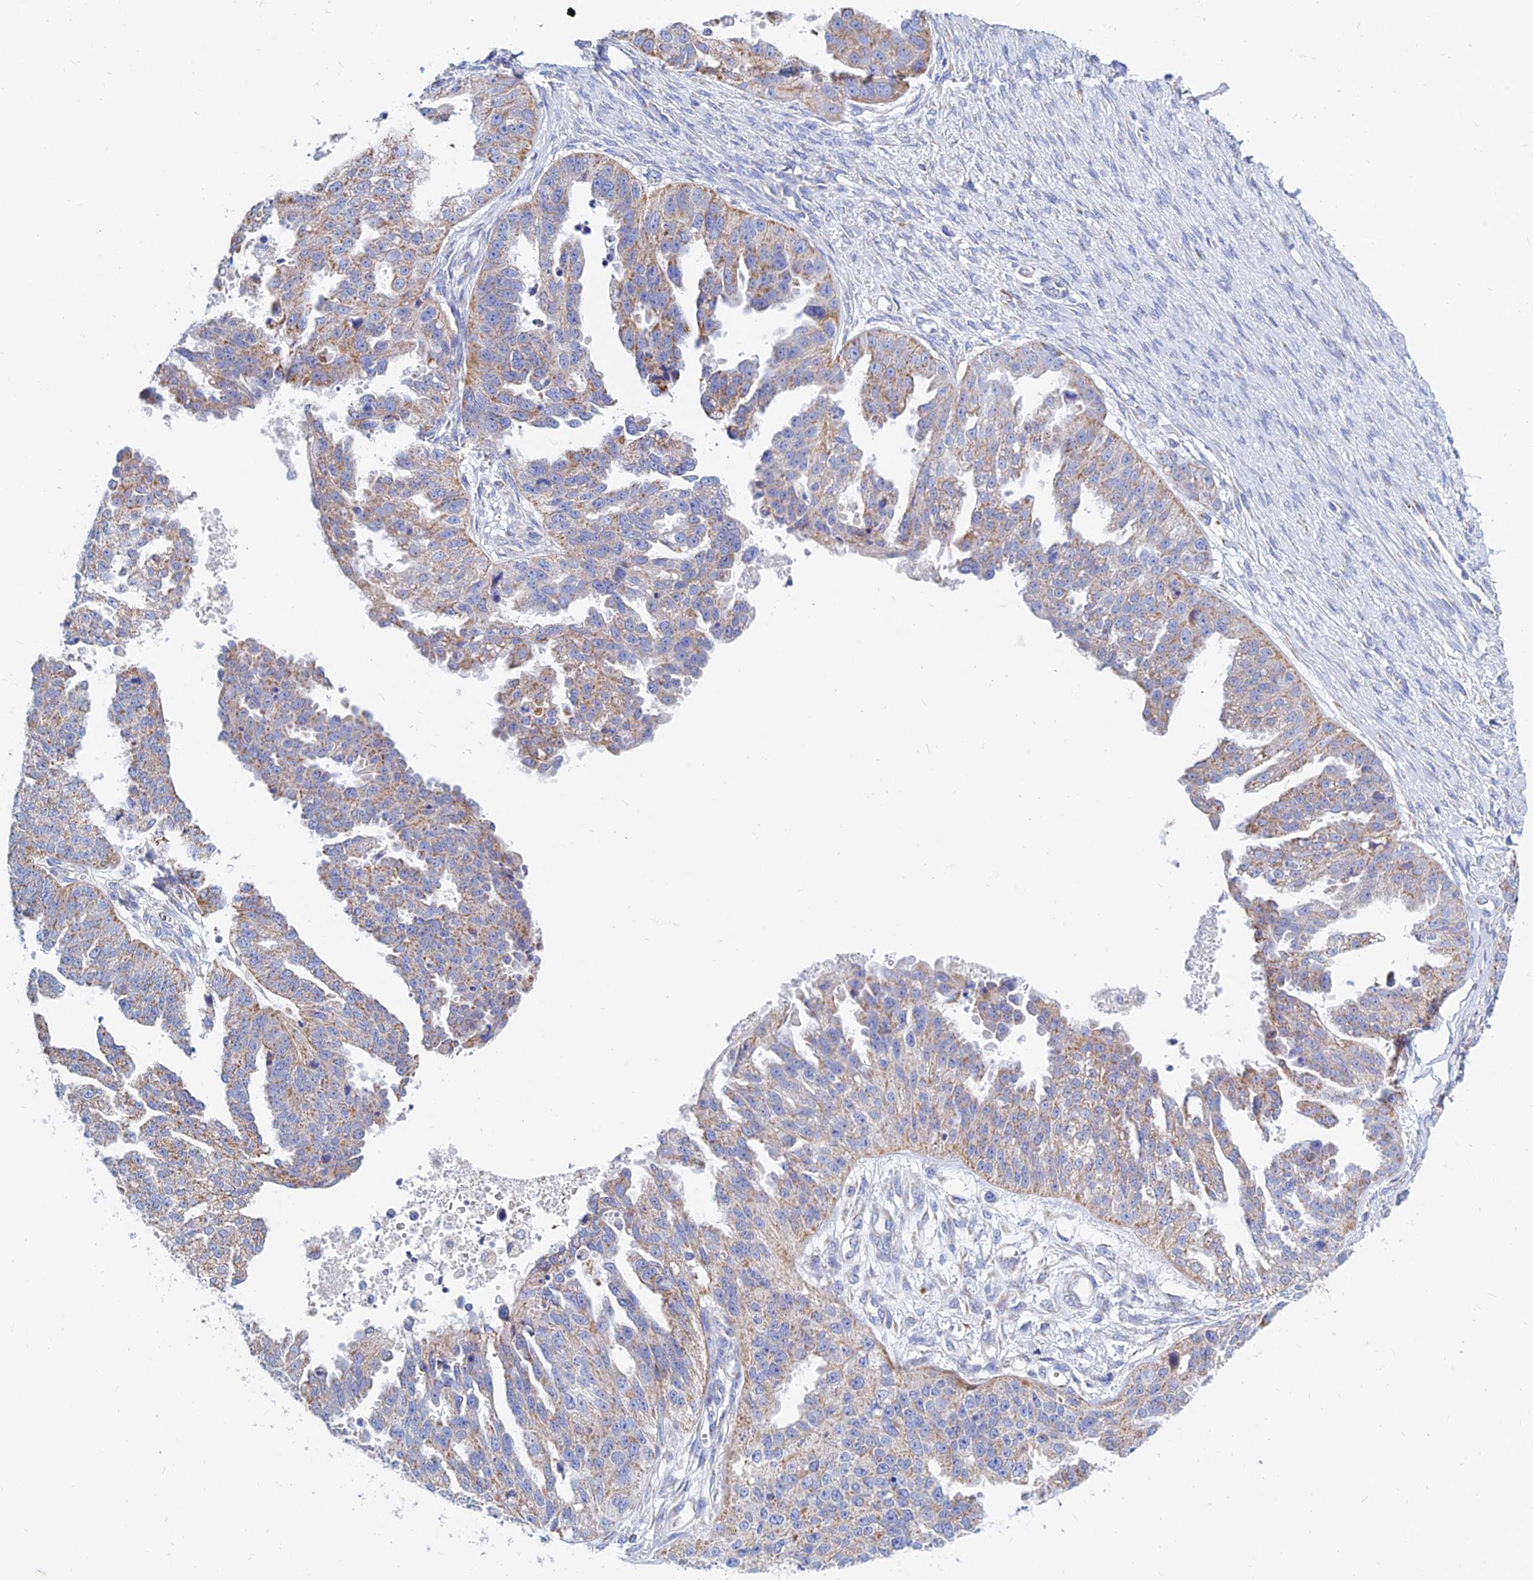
{"staining": {"intensity": "moderate", "quantity": "25%-75%", "location": "cytoplasmic/membranous"}, "tissue": "ovarian cancer", "cell_type": "Tumor cells", "image_type": "cancer", "snomed": [{"axis": "morphology", "description": "Cystadenocarcinoma, serous, NOS"}, {"axis": "topography", "description": "Ovary"}], "caption": "A histopathology image of serous cystadenocarcinoma (ovarian) stained for a protein shows moderate cytoplasmic/membranous brown staining in tumor cells.", "gene": "MGST1", "patient": {"sex": "female", "age": 58}}